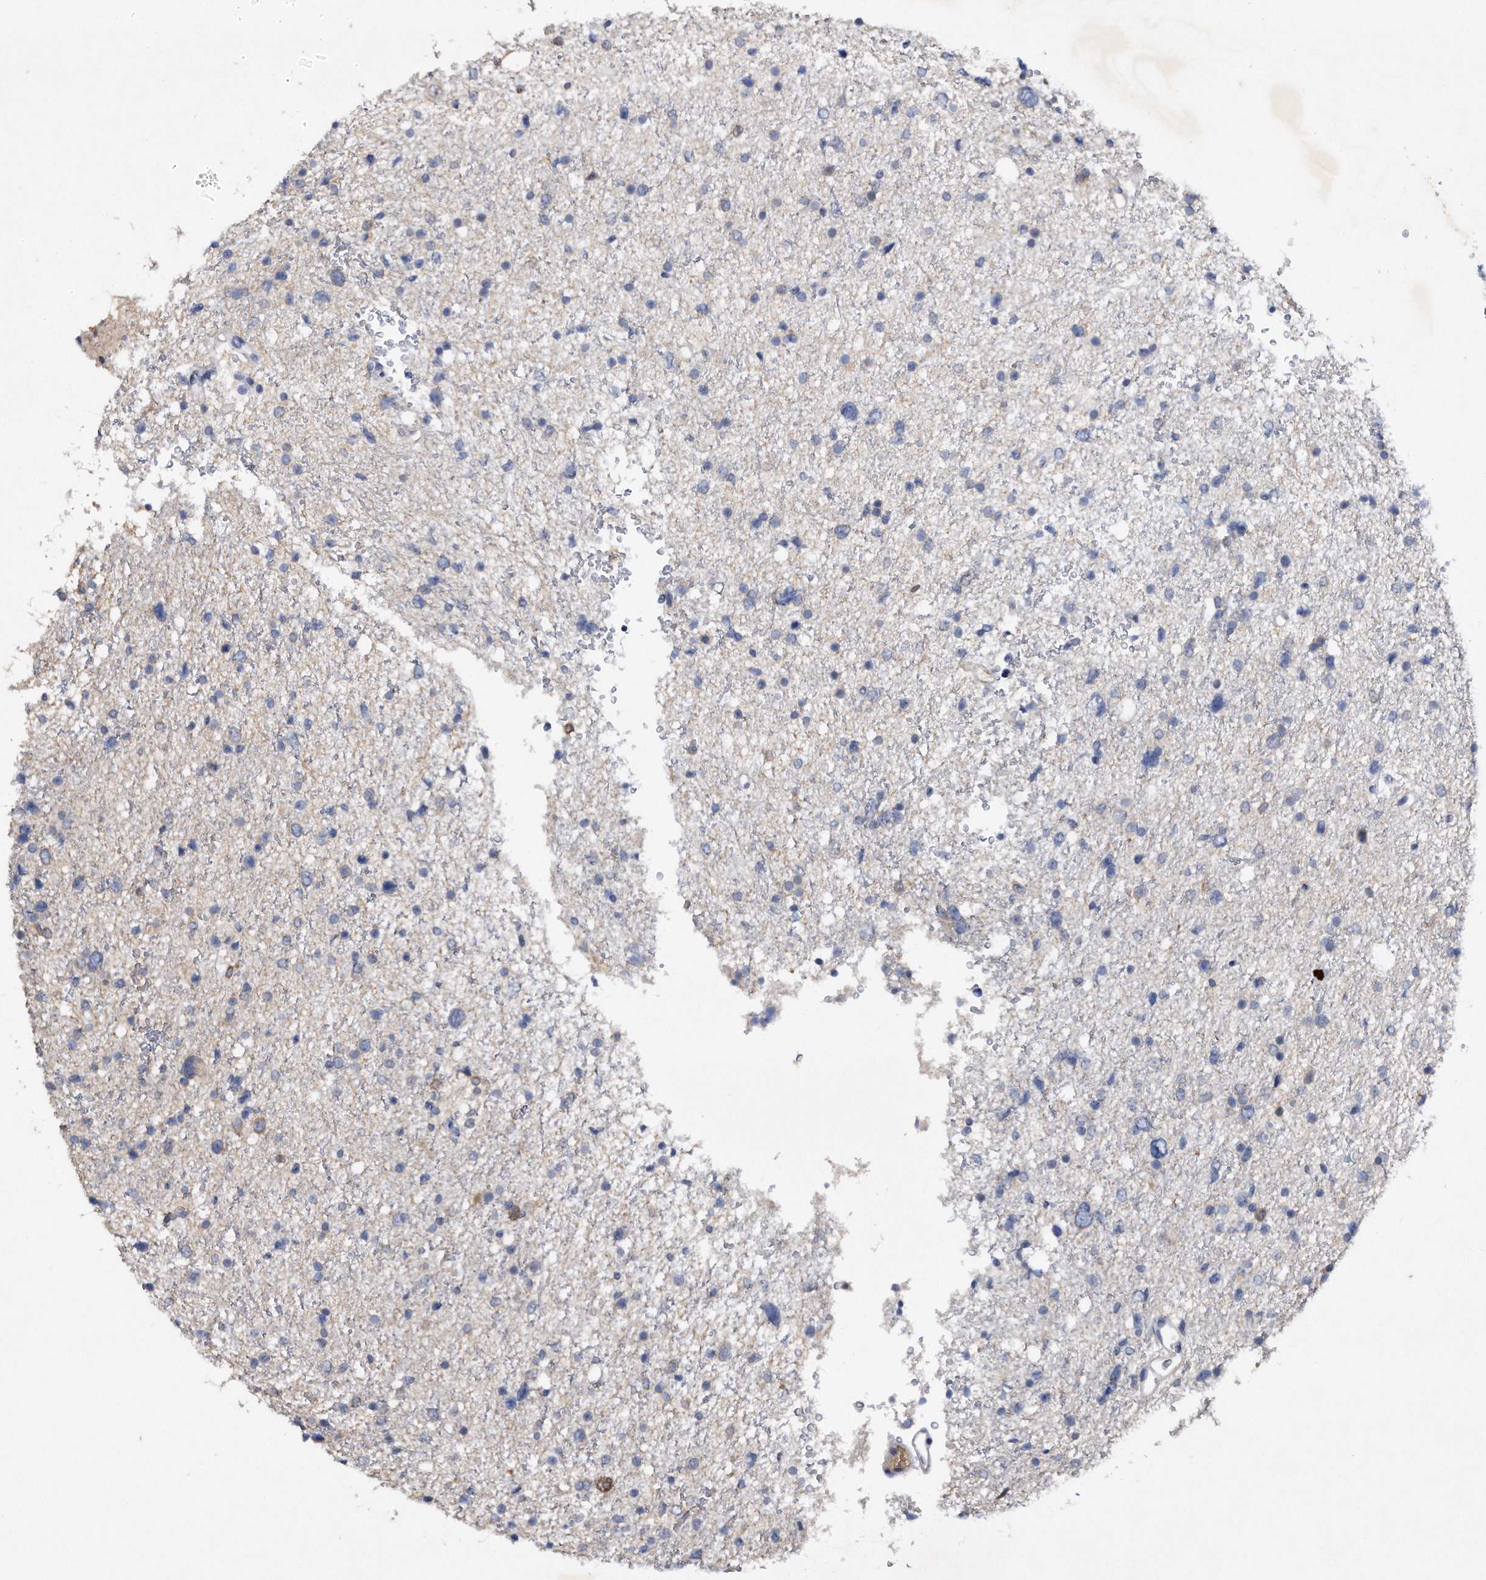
{"staining": {"intensity": "negative", "quantity": "none", "location": "none"}, "tissue": "glioma", "cell_type": "Tumor cells", "image_type": "cancer", "snomed": [{"axis": "morphology", "description": "Glioma, malignant, Low grade"}, {"axis": "topography", "description": "Brain"}], "caption": "A high-resolution histopathology image shows IHC staining of malignant glioma (low-grade), which demonstrates no significant staining in tumor cells.", "gene": "ASNS", "patient": {"sex": "female", "age": 37}}